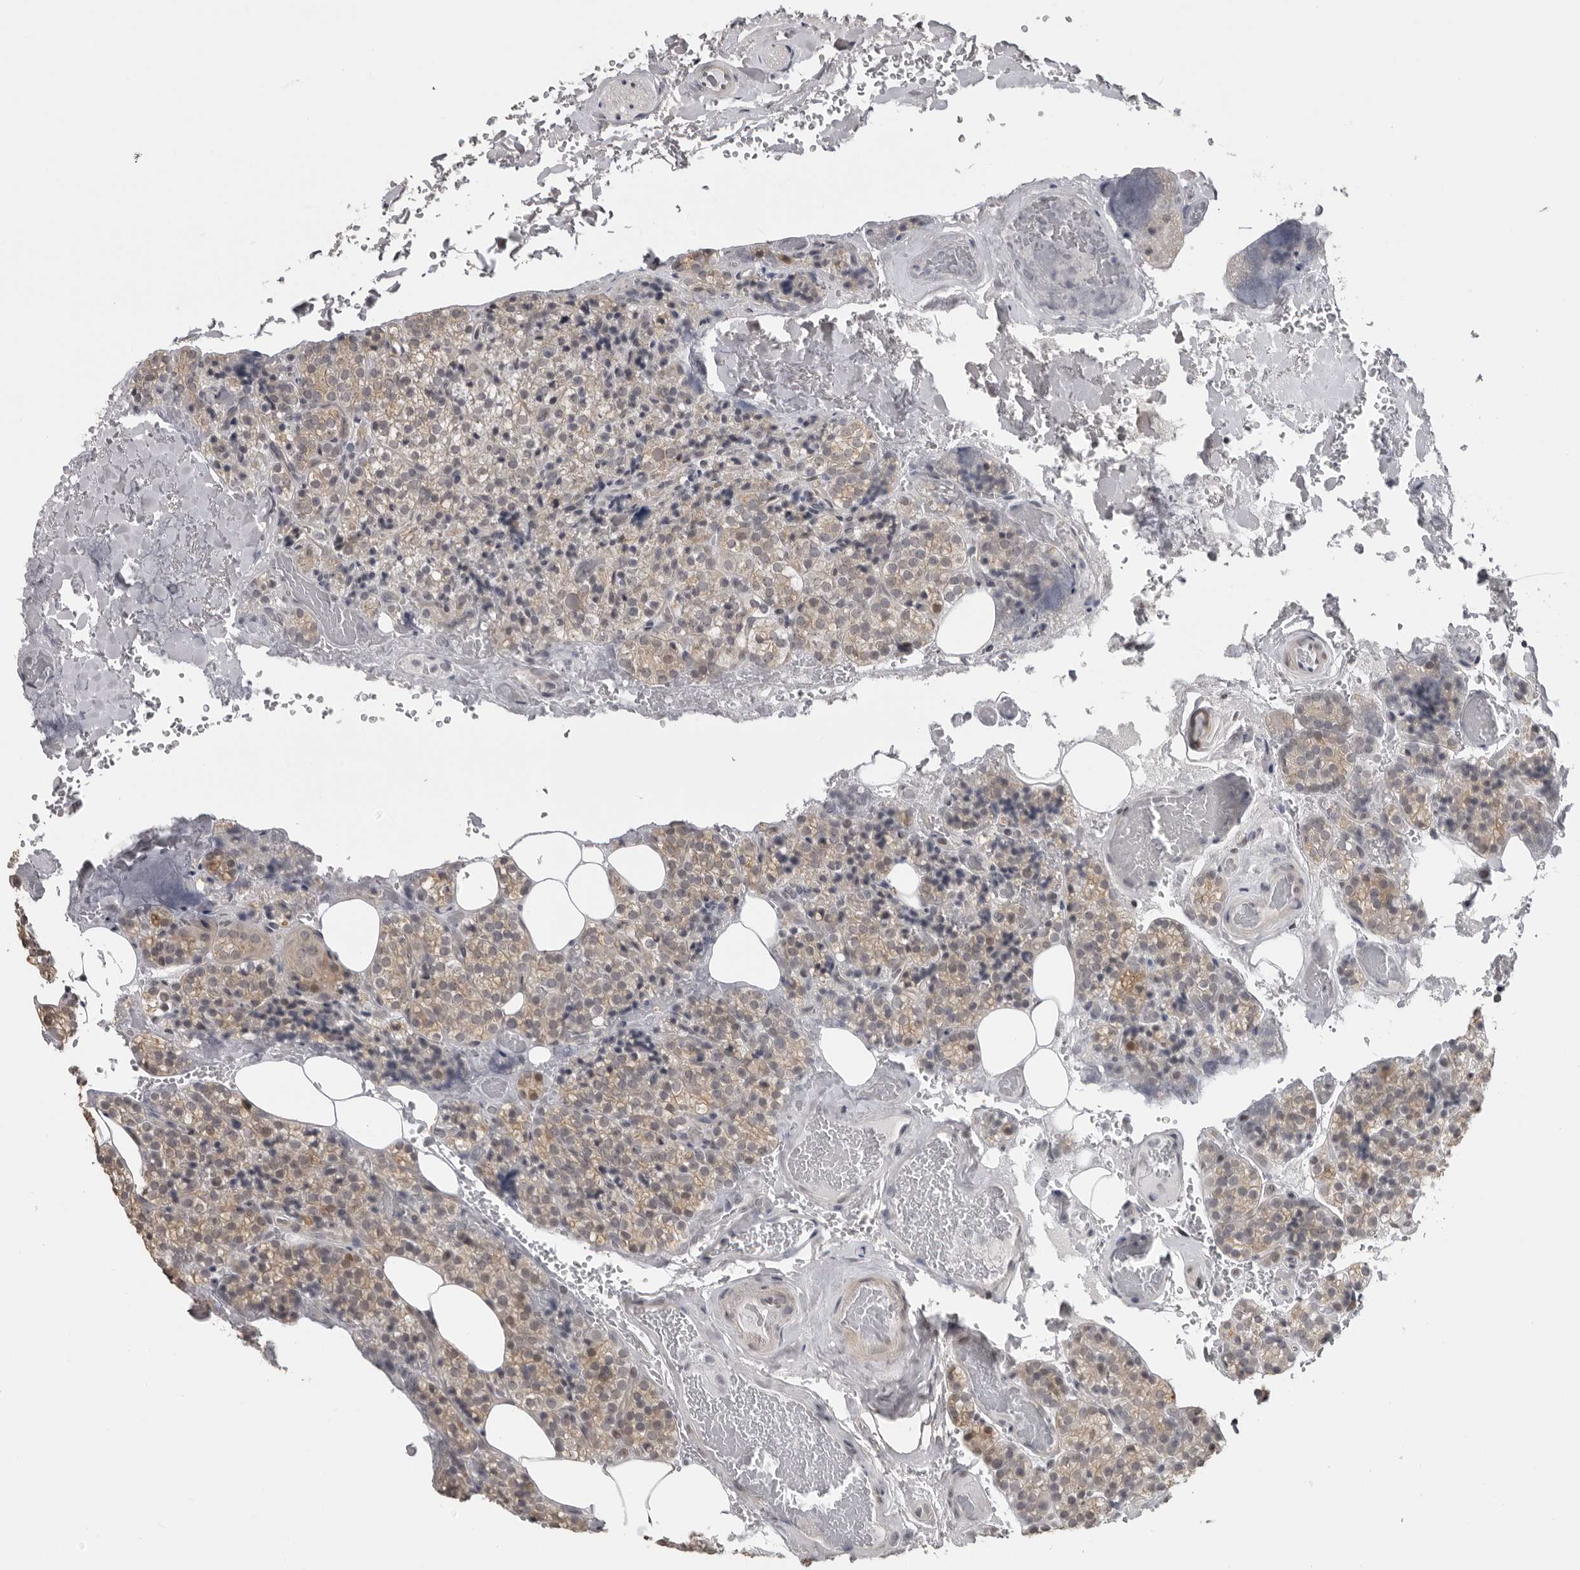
{"staining": {"intensity": "weak", "quantity": "<25%", "location": "cytoplasmic/membranous"}, "tissue": "parathyroid gland", "cell_type": "Glandular cells", "image_type": "normal", "snomed": [{"axis": "morphology", "description": "Normal tissue, NOS"}, {"axis": "topography", "description": "Parathyroid gland"}], "caption": "Immunohistochemistry image of benign human parathyroid gland stained for a protein (brown), which displays no positivity in glandular cells. The staining was performed using DAB (3,3'-diaminobenzidine) to visualize the protein expression in brown, while the nuclei were stained in blue with hematoxylin (Magnification: 20x).", "gene": "PRRX2", "patient": {"sex": "male", "age": 87}}